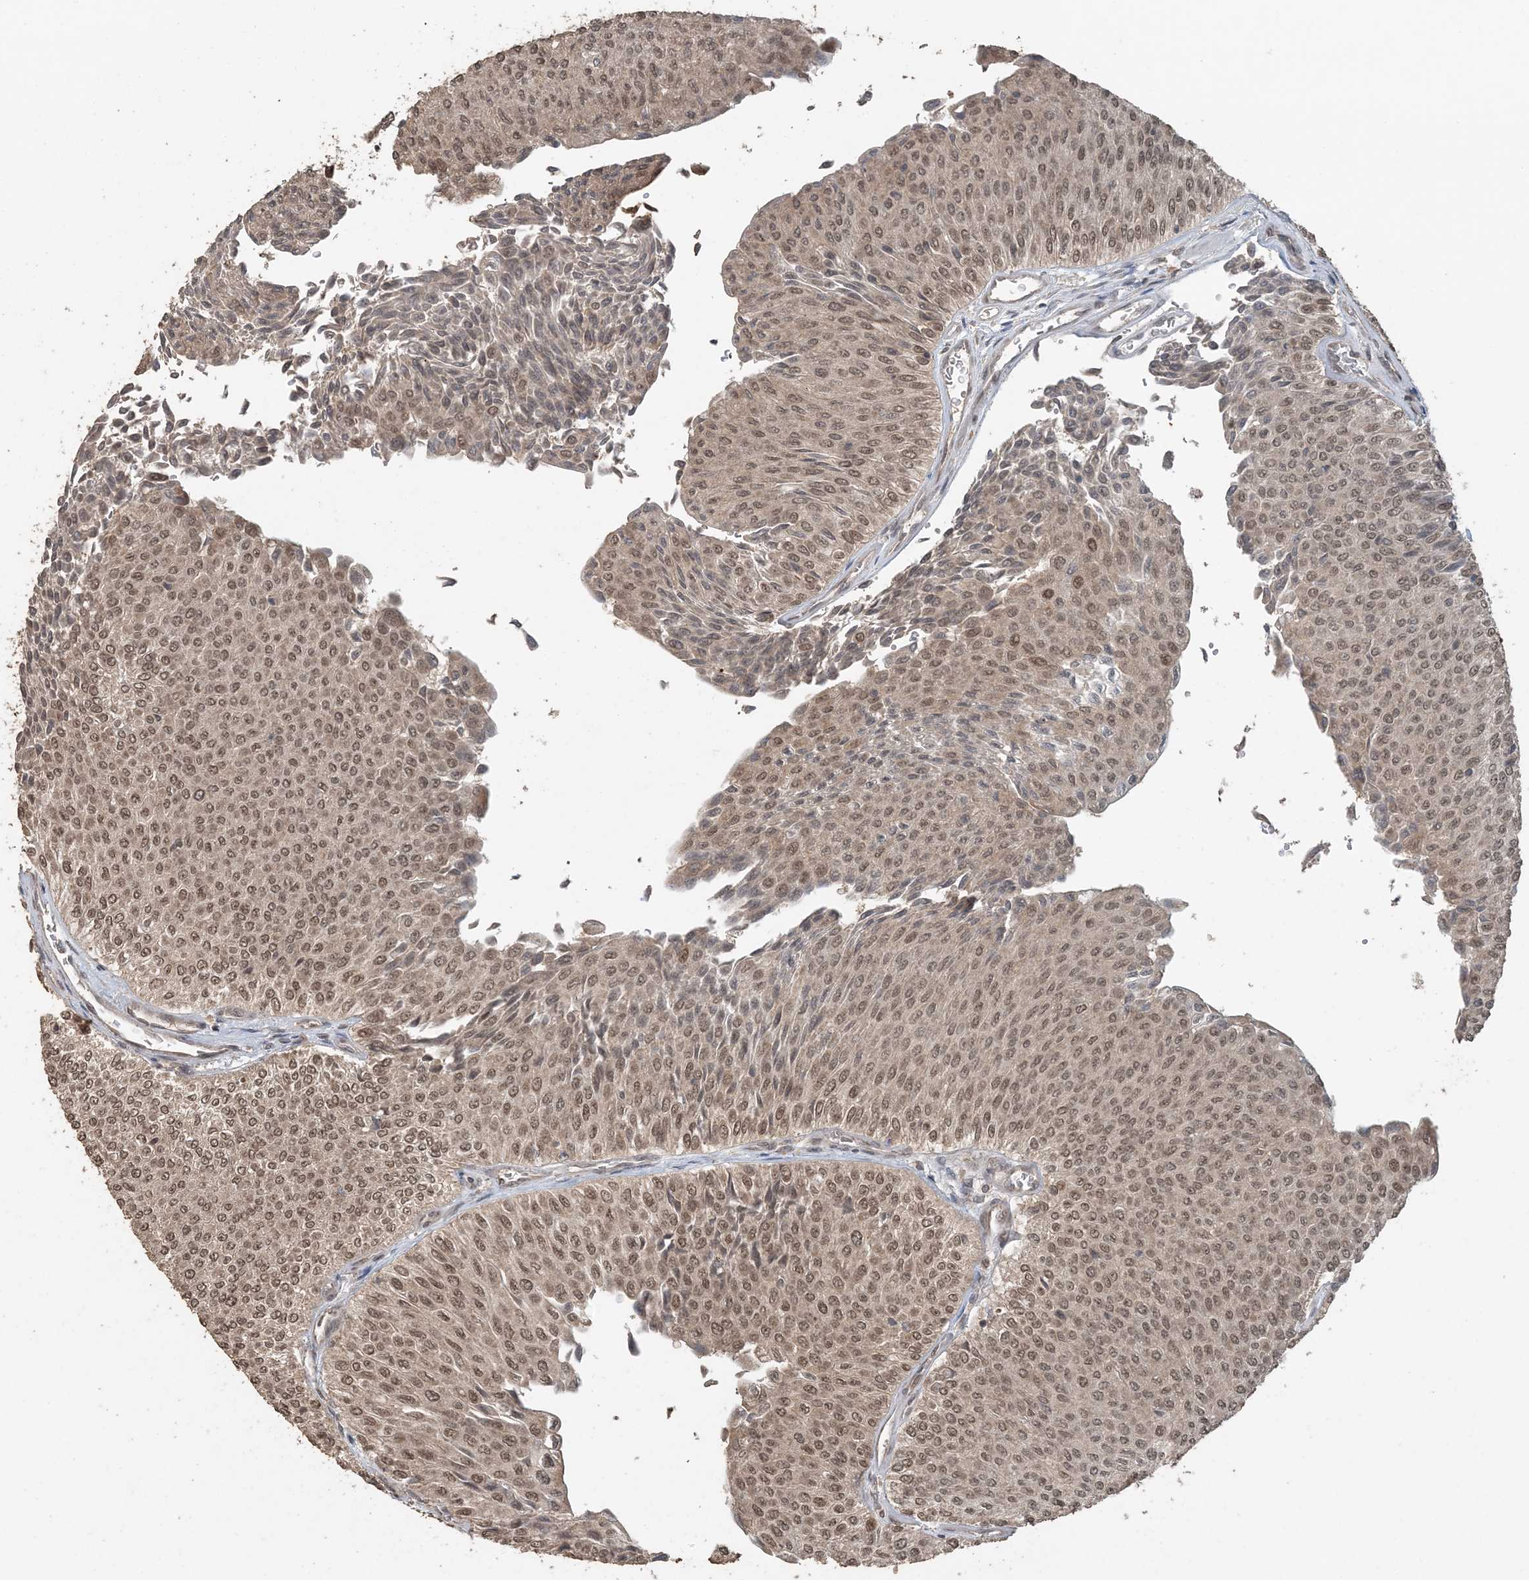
{"staining": {"intensity": "moderate", "quantity": ">75%", "location": "nuclear"}, "tissue": "urothelial cancer", "cell_type": "Tumor cells", "image_type": "cancer", "snomed": [{"axis": "morphology", "description": "Urothelial carcinoma, Low grade"}, {"axis": "topography", "description": "Urinary bladder"}], "caption": "A brown stain shows moderate nuclear staining of a protein in urothelial cancer tumor cells. Using DAB (3,3'-diaminobenzidine) (brown) and hematoxylin (blue) stains, captured at high magnification using brightfield microscopy.", "gene": "ATP13A2", "patient": {"sex": "male", "age": 78}}